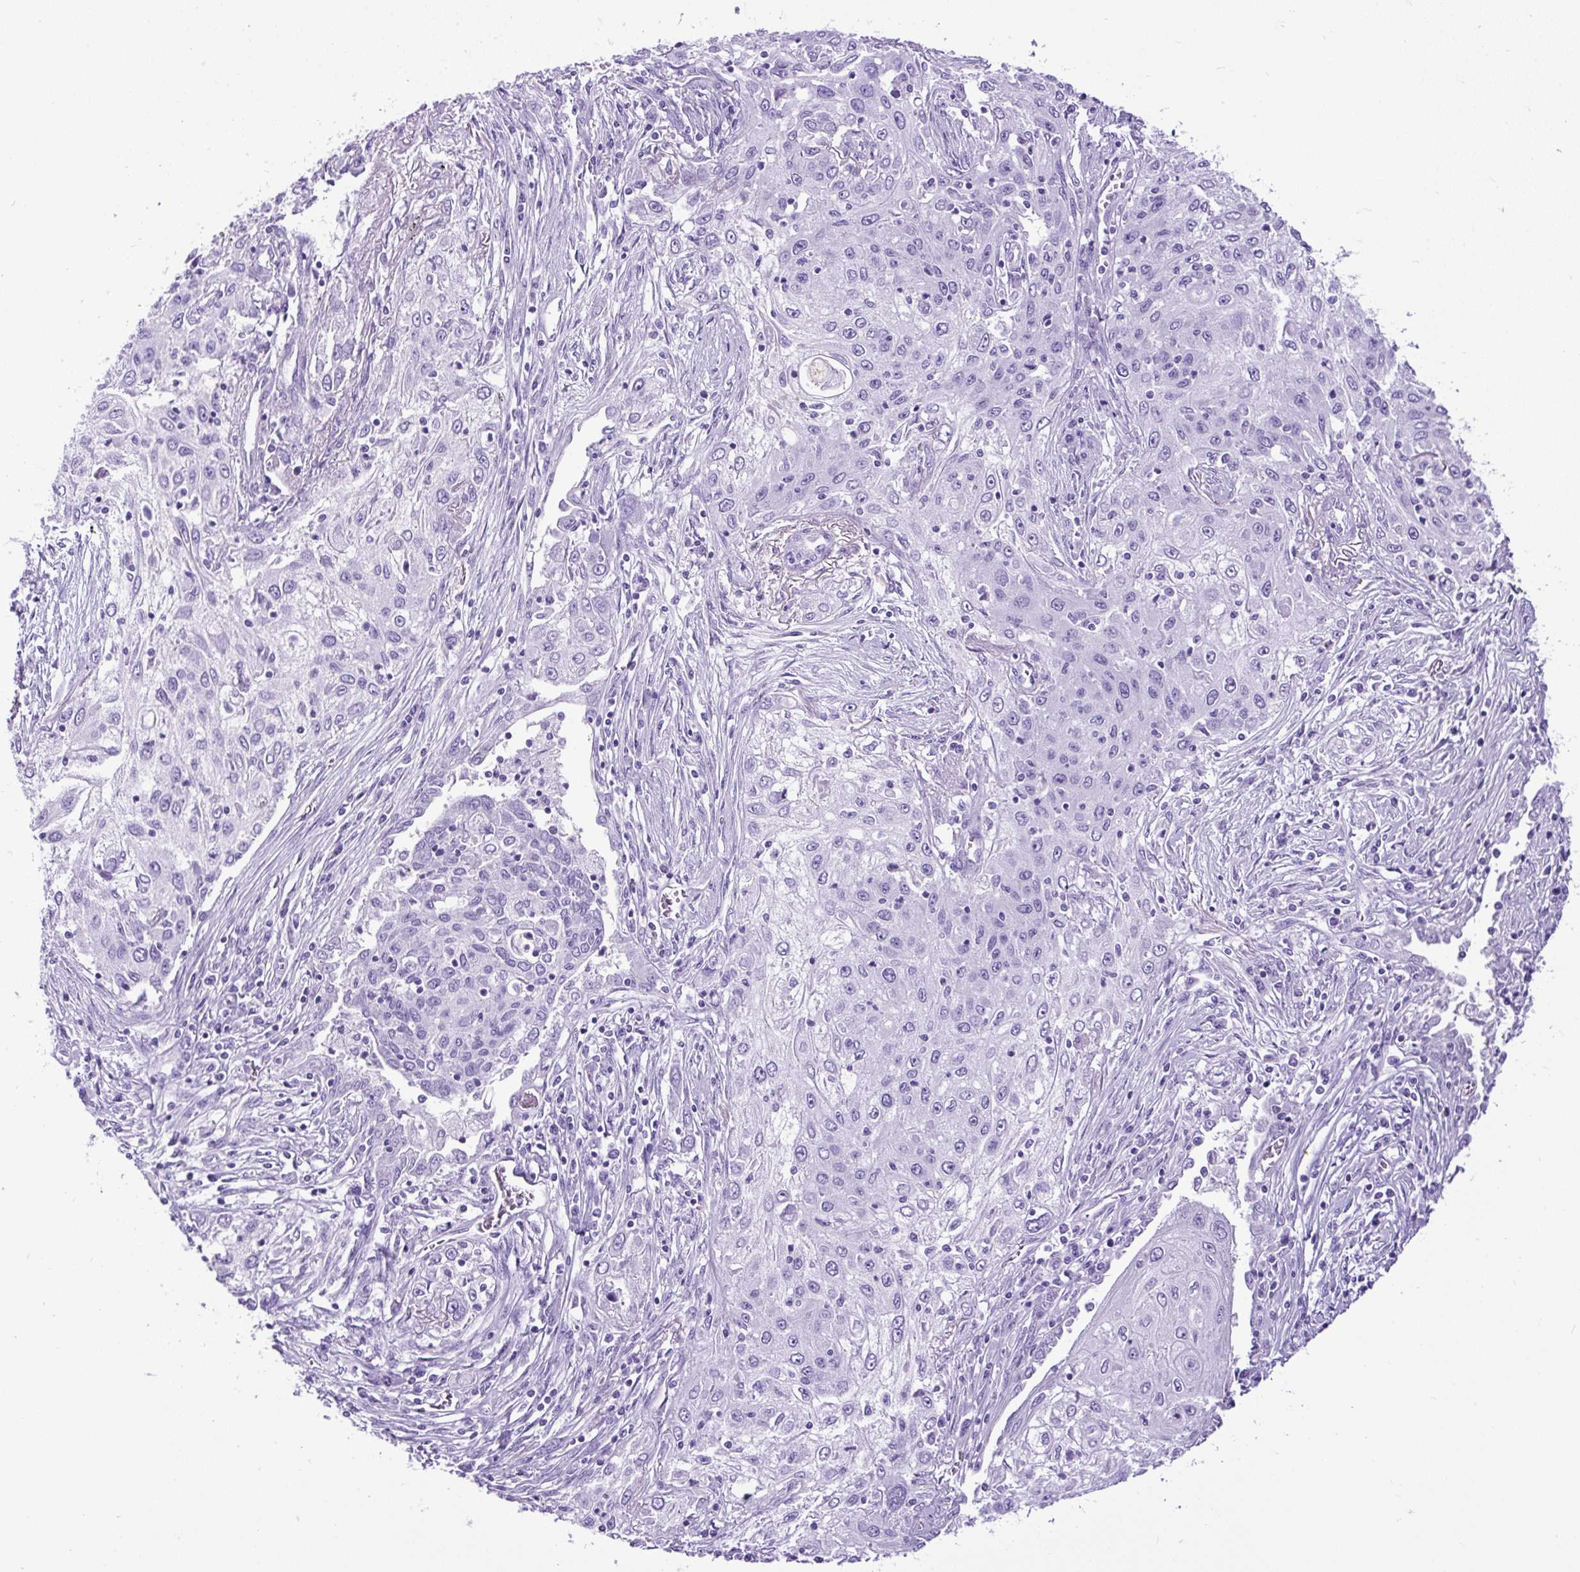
{"staining": {"intensity": "negative", "quantity": "none", "location": "none"}, "tissue": "lung cancer", "cell_type": "Tumor cells", "image_type": "cancer", "snomed": [{"axis": "morphology", "description": "Squamous cell carcinoma, NOS"}, {"axis": "topography", "description": "Lung"}], "caption": "DAB immunohistochemical staining of human lung cancer displays no significant expression in tumor cells.", "gene": "CEL", "patient": {"sex": "female", "age": 69}}